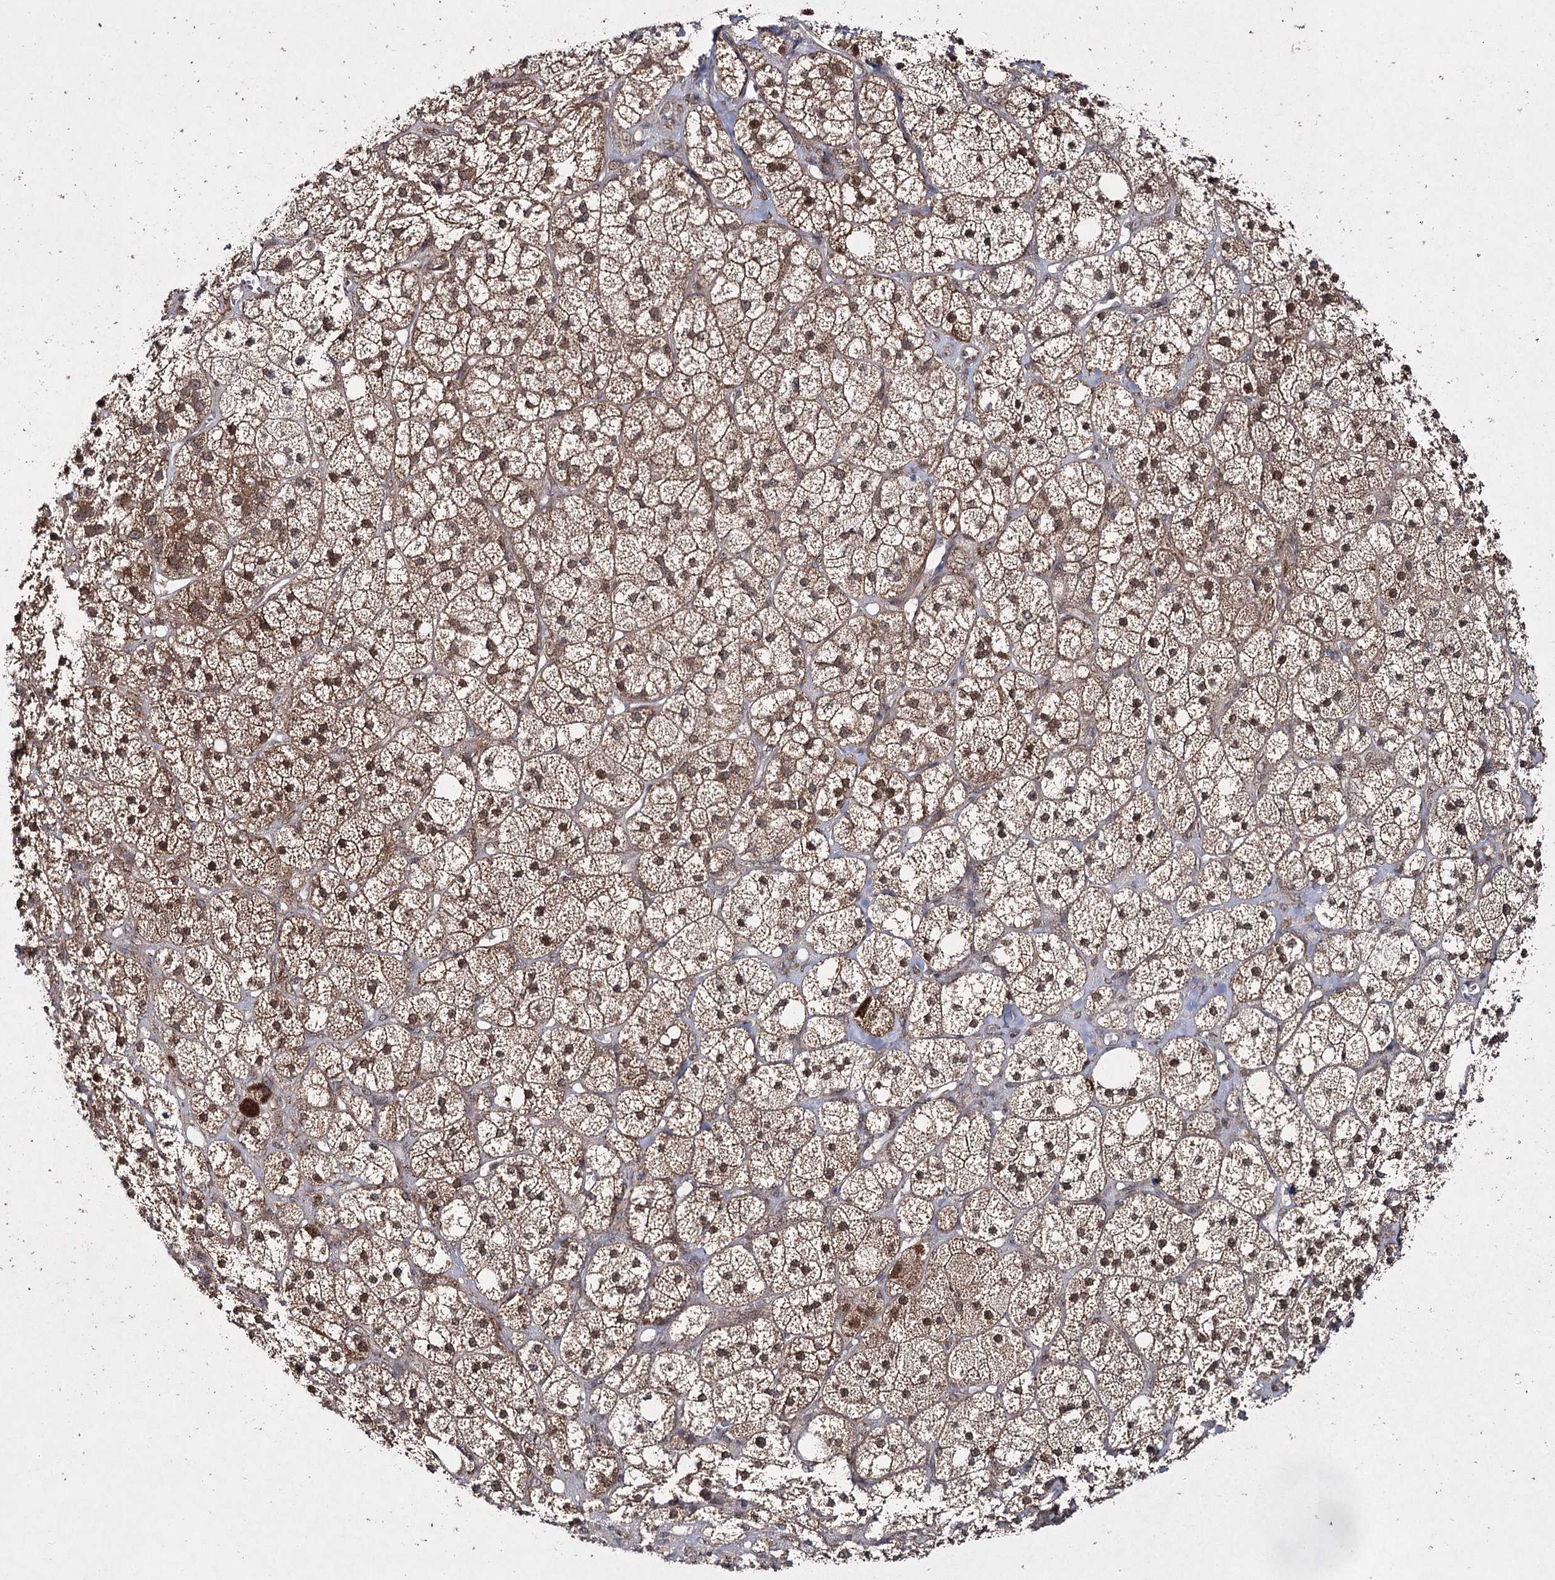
{"staining": {"intensity": "moderate", "quantity": ">75%", "location": "cytoplasmic/membranous,nuclear"}, "tissue": "adrenal gland", "cell_type": "Glandular cells", "image_type": "normal", "snomed": [{"axis": "morphology", "description": "Normal tissue, NOS"}, {"axis": "topography", "description": "Adrenal gland"}], "caption": "Immunohistochemistry histopathology image of unremarkable human adrenal gland stained for a protein (brown), which reveals medium levels of moderate cytoplasmic/membranous,nuclear expression in approximately >75% of glandular cells.", "gene": "TRNT1", "patient": {"sex": "male", "age": 61}}